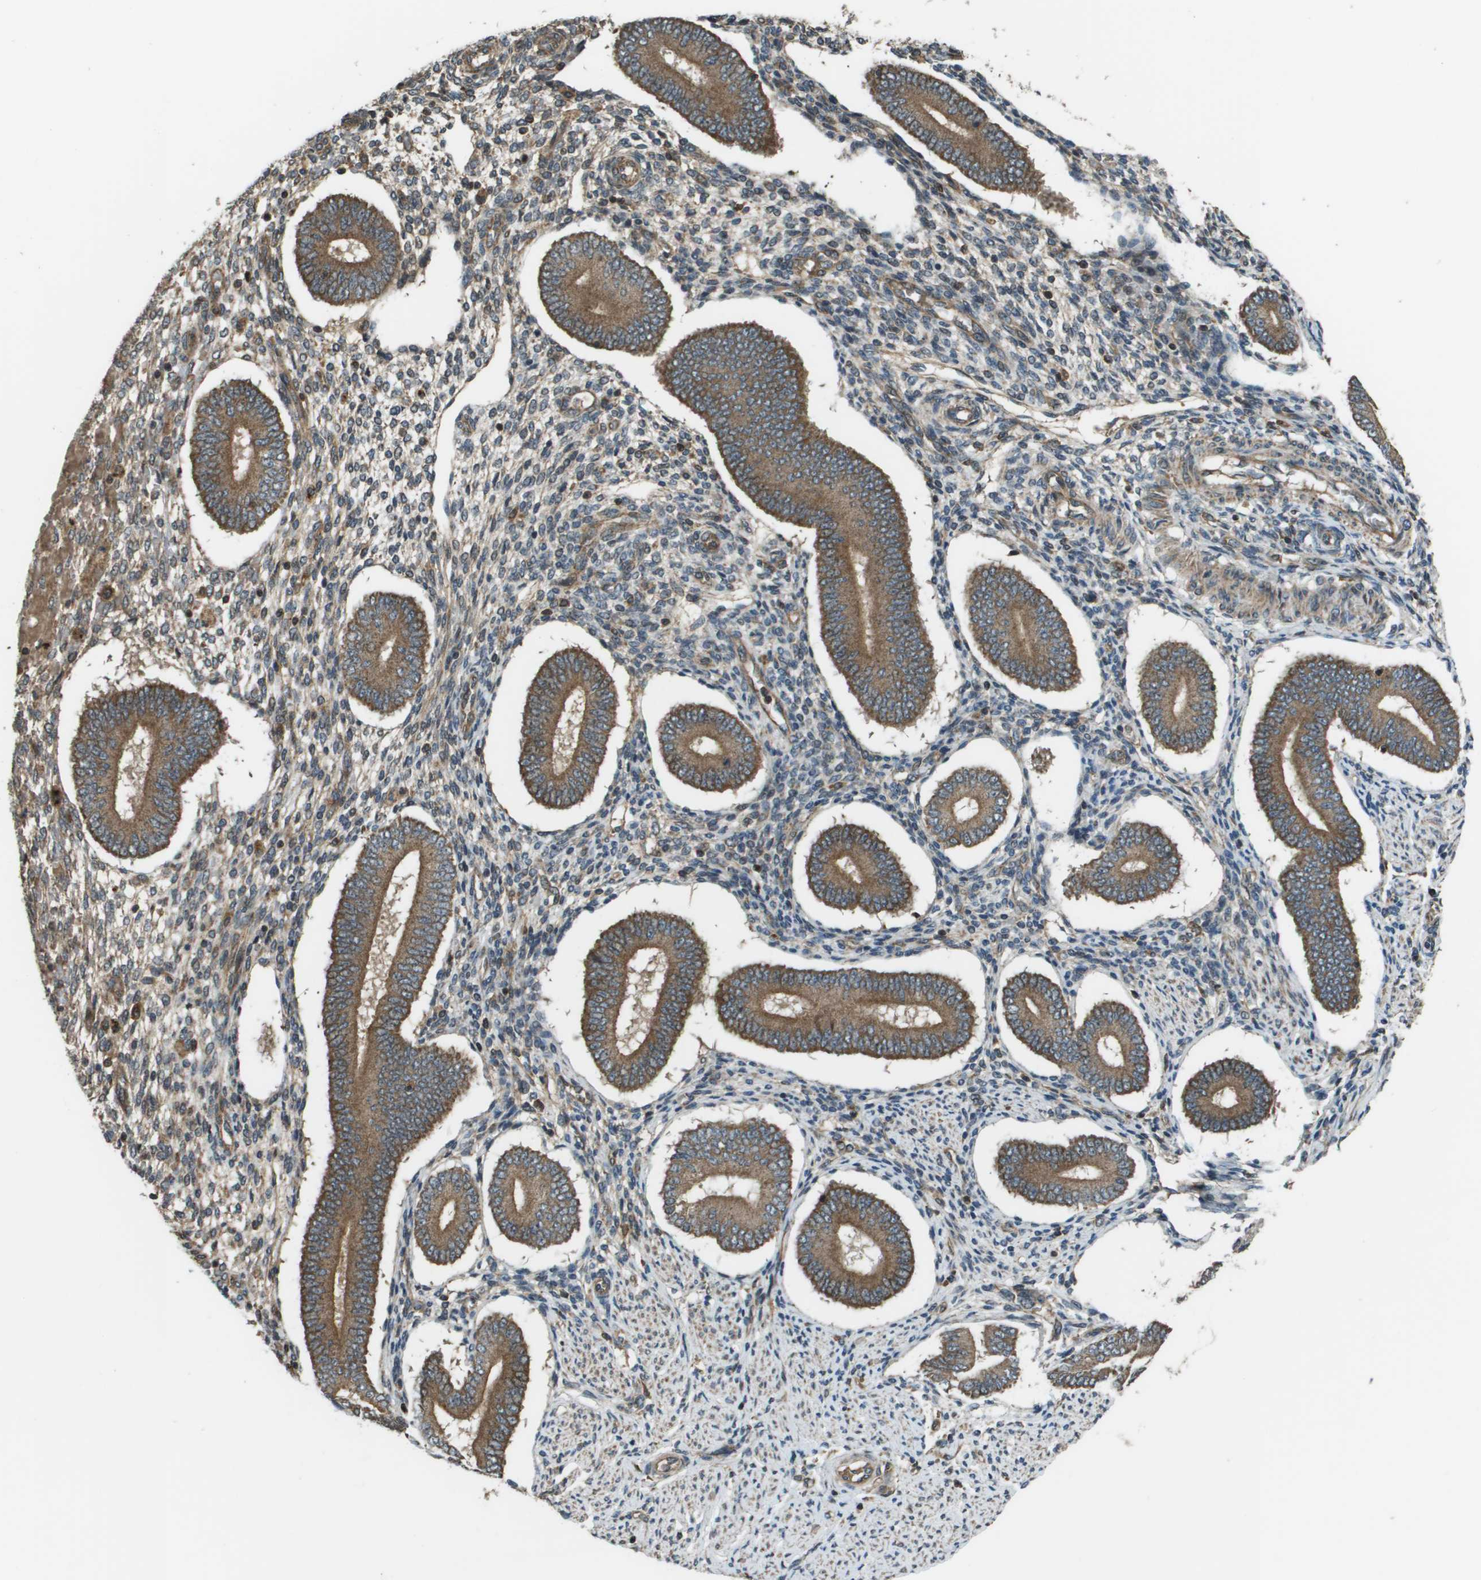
{"staining": {"intensity": "weak", "quantity": "25%-75%", "location": "cytoplasmic/membranous"}, "tissue": "endometrium", "cell_type": "Cells in endometrial stroma", "image_type": "normal", "snomed": [{"axis": "morphology", "description": "Normal tissue, NOS"}, {"axis": "topography", "description": "Endometrium"}], "caption": "Protein positivity by immunohistochemistry reveals weak cytoplasmic/membranous staining in approximately 25%-75% of cells in endometrial stroma in normal endometrium.", "gene": "PLPBP", "patient": {"sex": "female", "age": 42}}